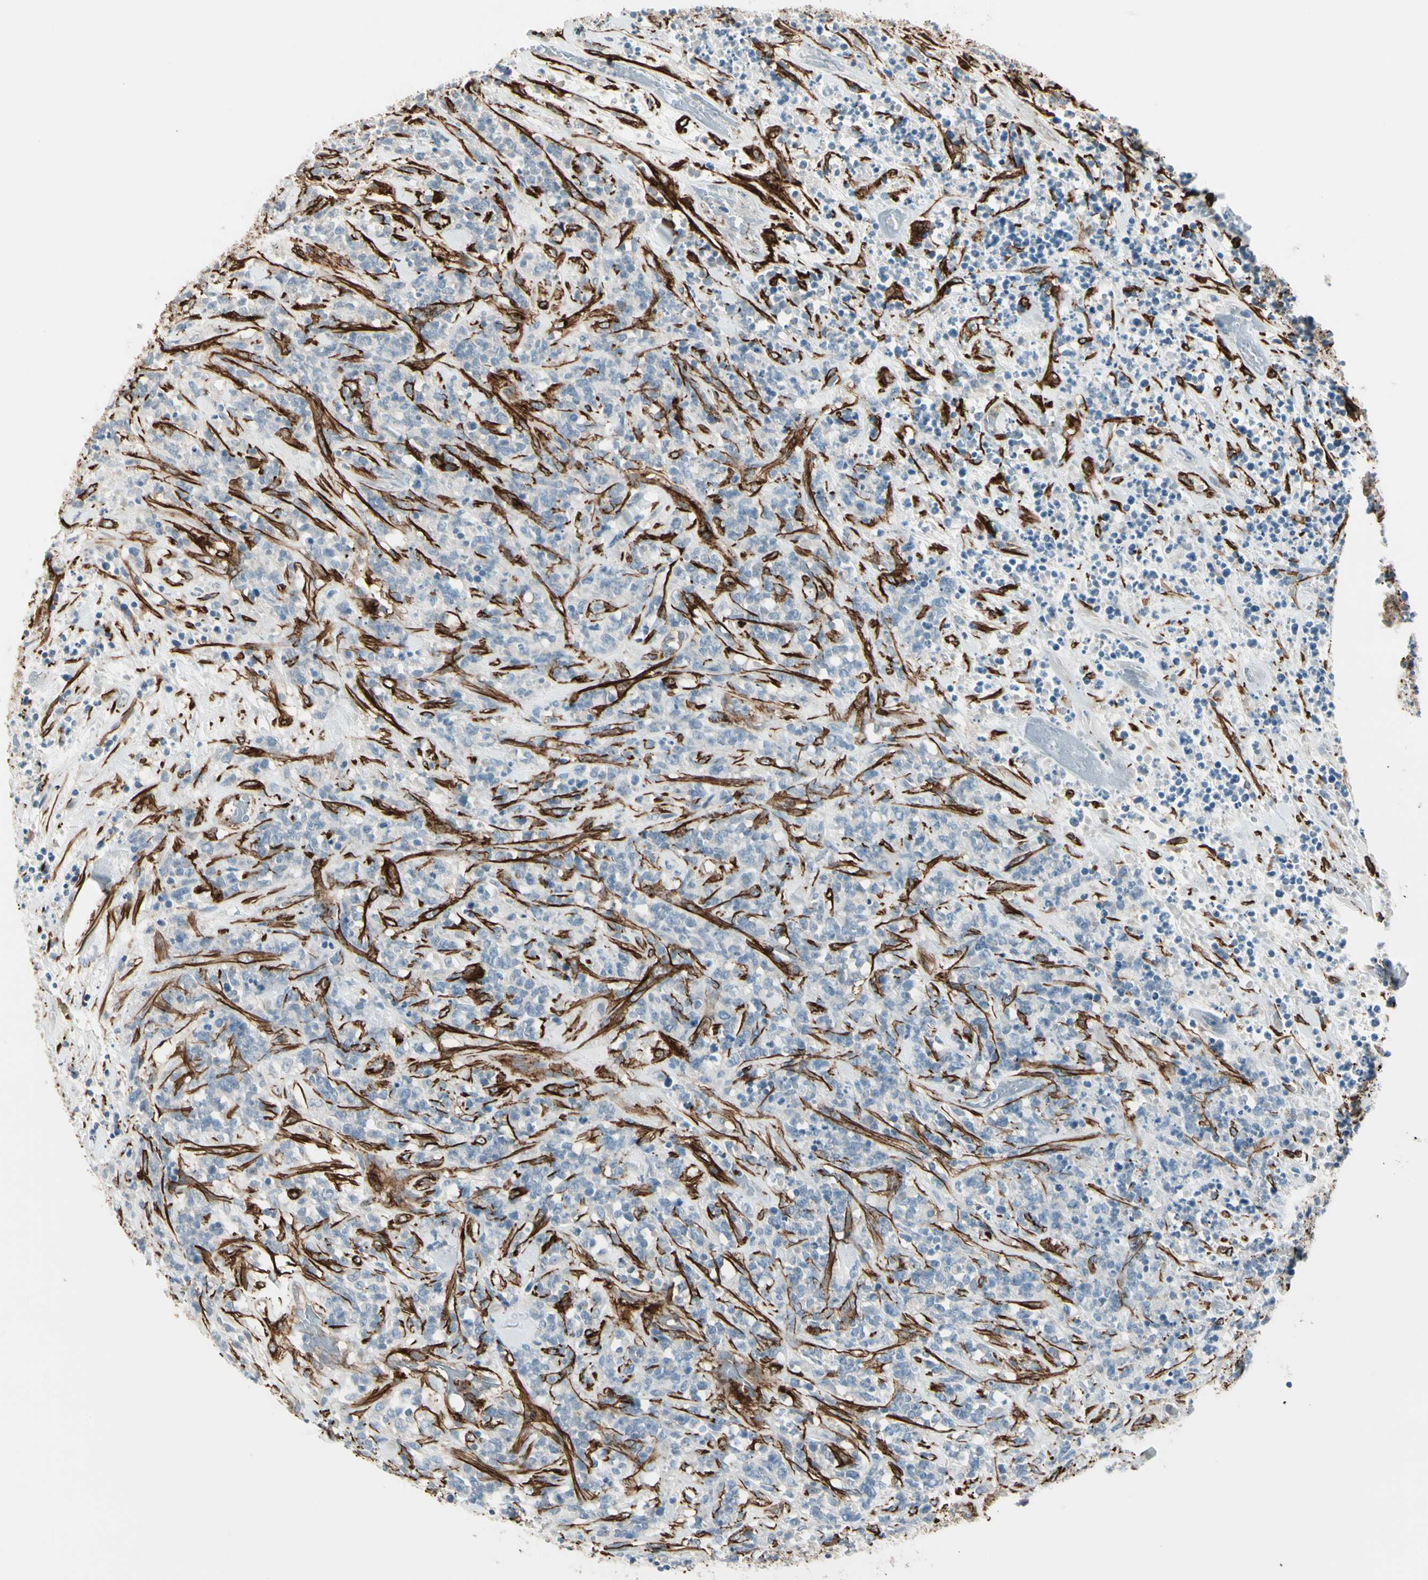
{"staining": {"intensity": "negative", "quantity": "none", "location": "none"}, "tissue": "lymphoma", "cell_type": "Tumor cells", "image_type": "cancer", "snomed": [{"axis": "morphology", "description": "Malignant lymphoma, non-Hodgkin's type, High grade"}, {"axis": "topography", "description": "Soft tissue"}], "caption": "The IHC micrograph has no significant positivity in tumor cells of high-grade malignant lymphoma, non-Hodgkin's type tissue.", "gene": "CALD1", "patient": {"sex": "male", "age": 18}}